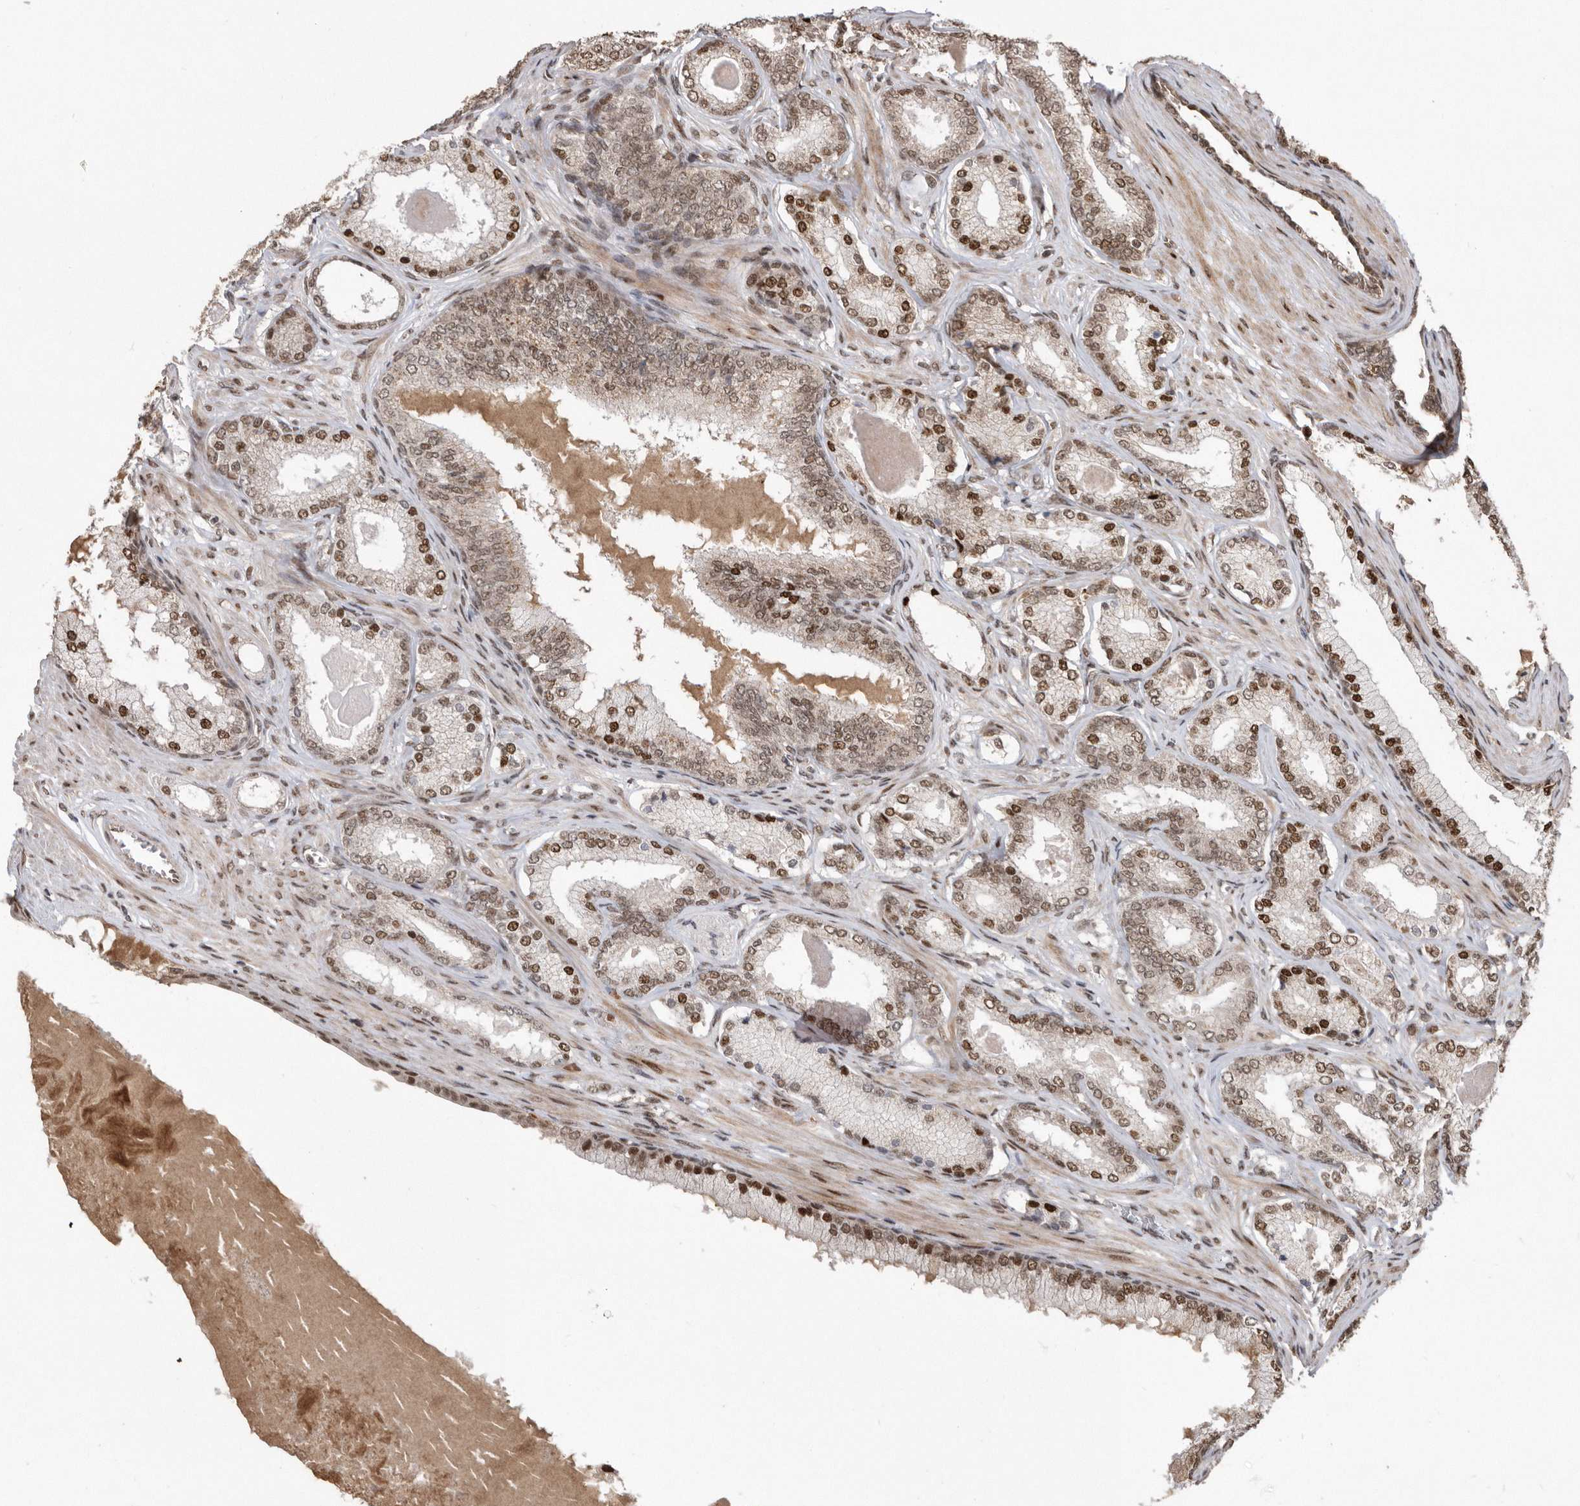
{"staining": {"intensity": "moderate", "quantity": ">75%", "location": "nuclear"}, "tissue": "prostate cancer", "cell_type": "Tumor cells", "image_type": "cancer", "snomed": [{"axis": "morphology", "description": "Adenocarcinoma, Low grade"}, {"axis": "topography", "description": "Prostate"}], "caption": "Prostate cancer was stained to show a protein in brown. There is medium levels of moderate nuclear expression in approximately >75% of tumor cells.", "gene": "TDRD3", "patient": {"sex": "male", "age": 70}}